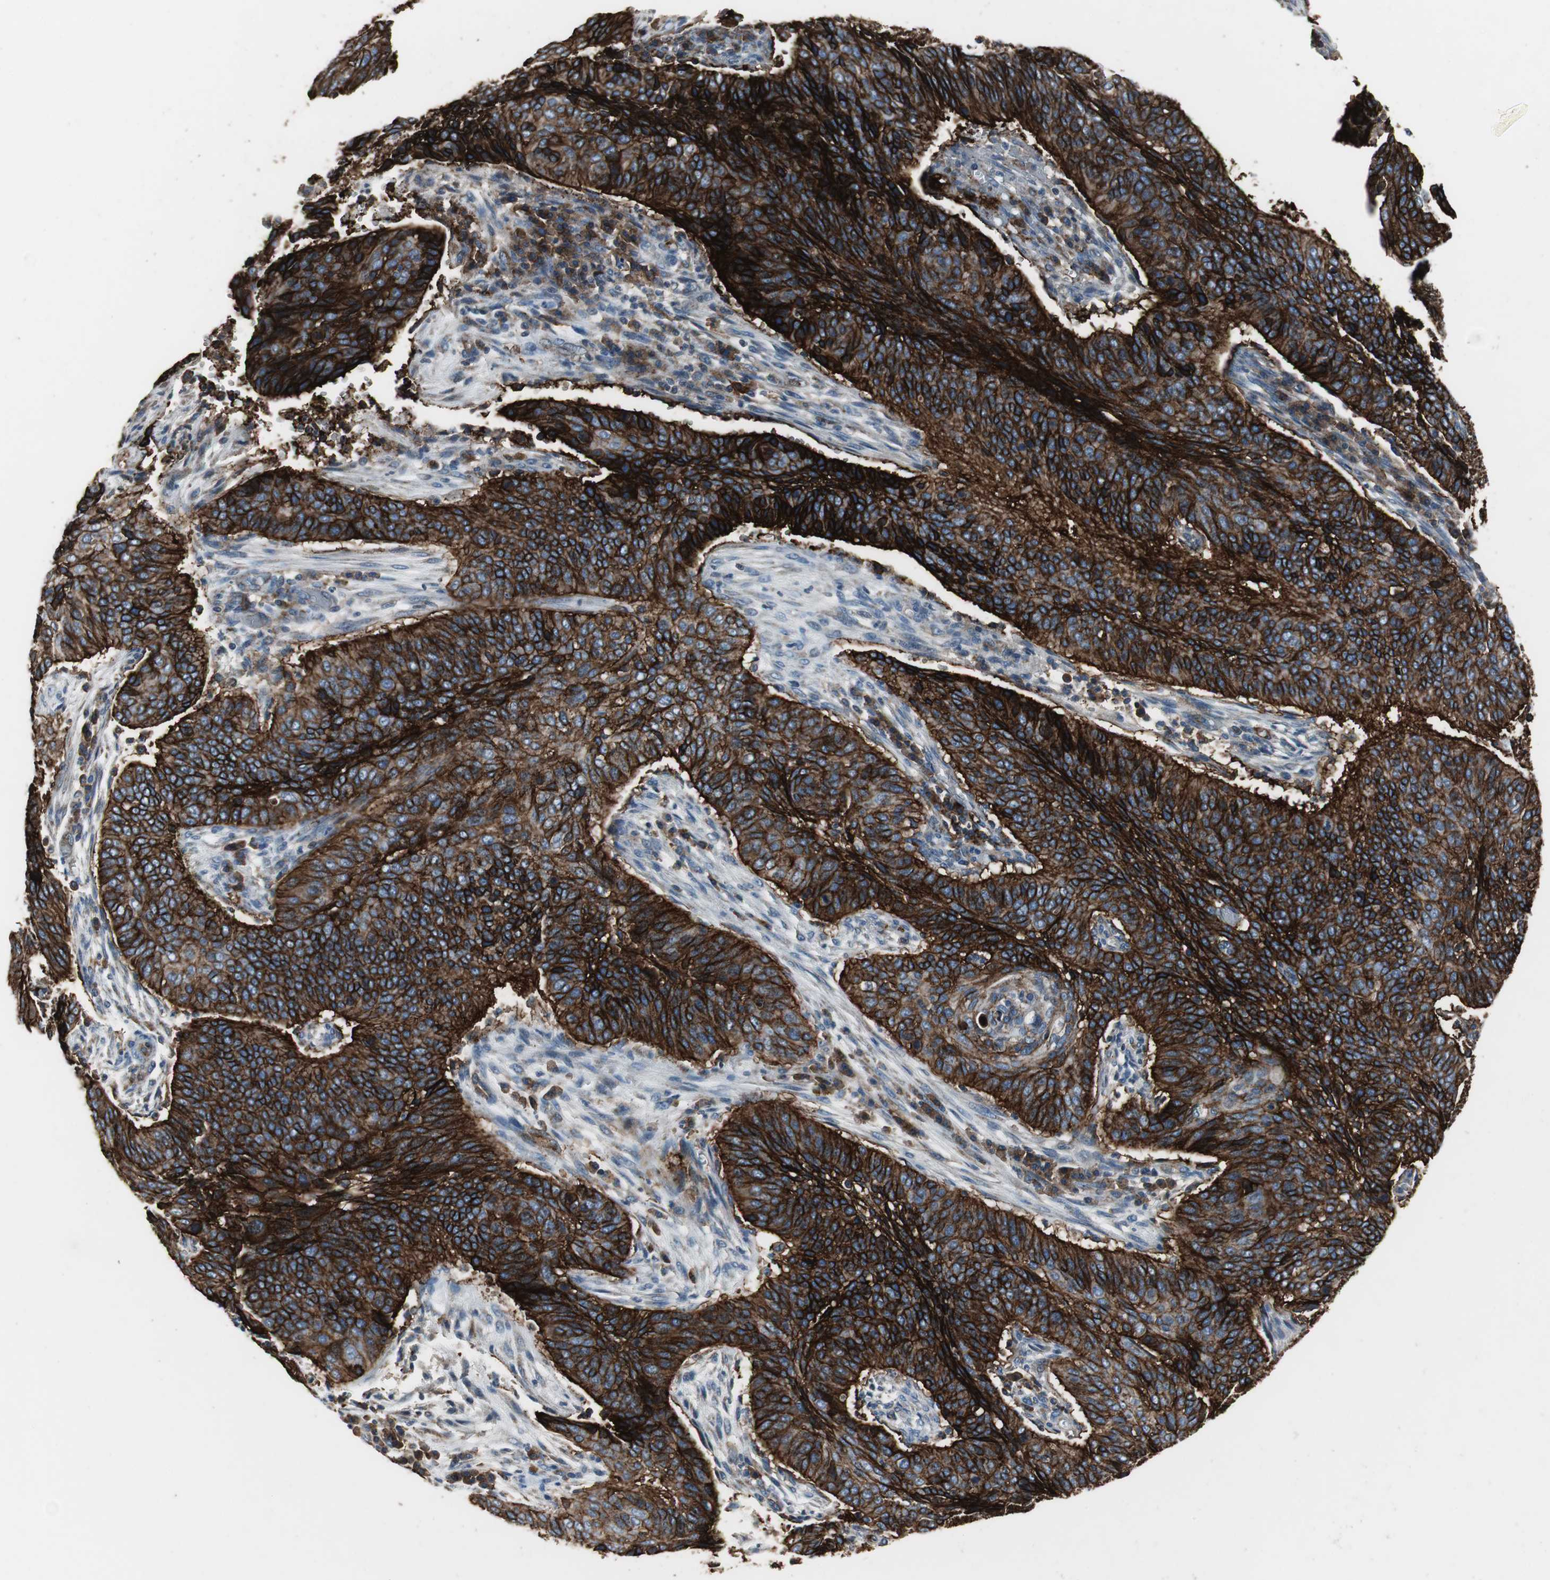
{"staining": {"intensity": "strong", "quantity": ">75%", "location": "cytoplasmic/membranous"}, "tissue": "cervical cancer", "cell_type": "Tumor cells", "image_type": "cancer", "snomed": [{"axis": "morphology", "description": "Squamous cell carcinoma, NOS"}, {"axis": "topography", "description": "Cervix"}], "caption": "Human cervical cancer (squamous cell carcinoma) stained with a brown dye shows strong cytoplasmic/membranous positive staining in about >75% of tumor cells.", "gene": "F11R", "patient": {"sex": "female", "age": 39}}